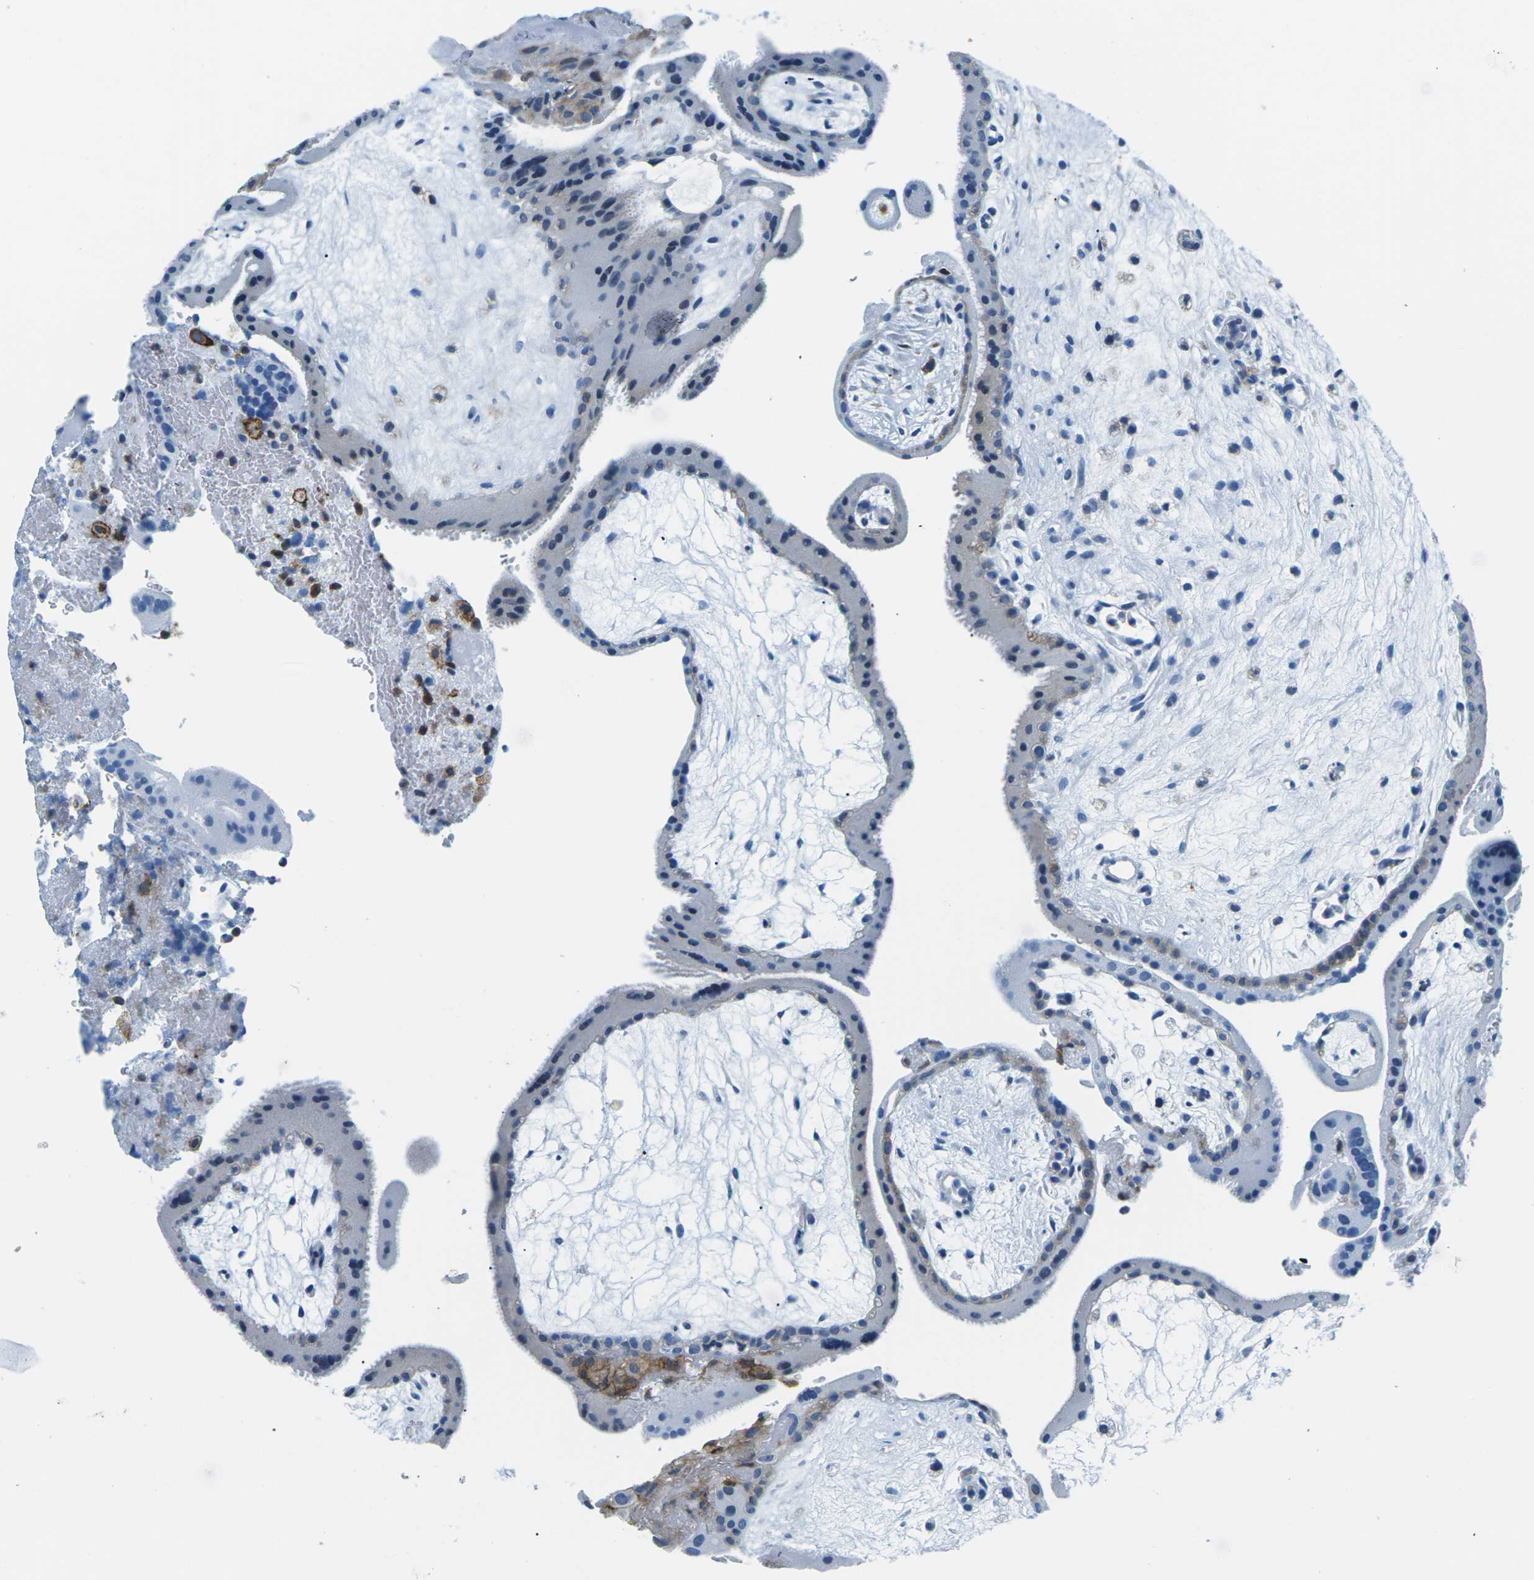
{"staining": {"intensity": "moderate", "quantity": "<25%", "location": "cytoplasmic/membranous"}, "tissue": "placenta", "cell_type": "Trophoblastic cells", "image_type": "normal", "snomed": [{"axis": "morphology", "description": "Normal tissue, NOS"}, {"axis": "topography", "description": "Placenta"}], "caption": "Protein staining of benign placenta reveals moderate cytoplasmic/membranous positivity in about <25% of trophoblastic cells. The staining was performed using DAB (3,3'-diaminobenzidine) to visualize the protein expression in brown, while the nuclei were stained in blue with hematoxylin (Magnification: 20x).", "gene": "SOCS4", "patient": {"sex": "female", "age": 19}}